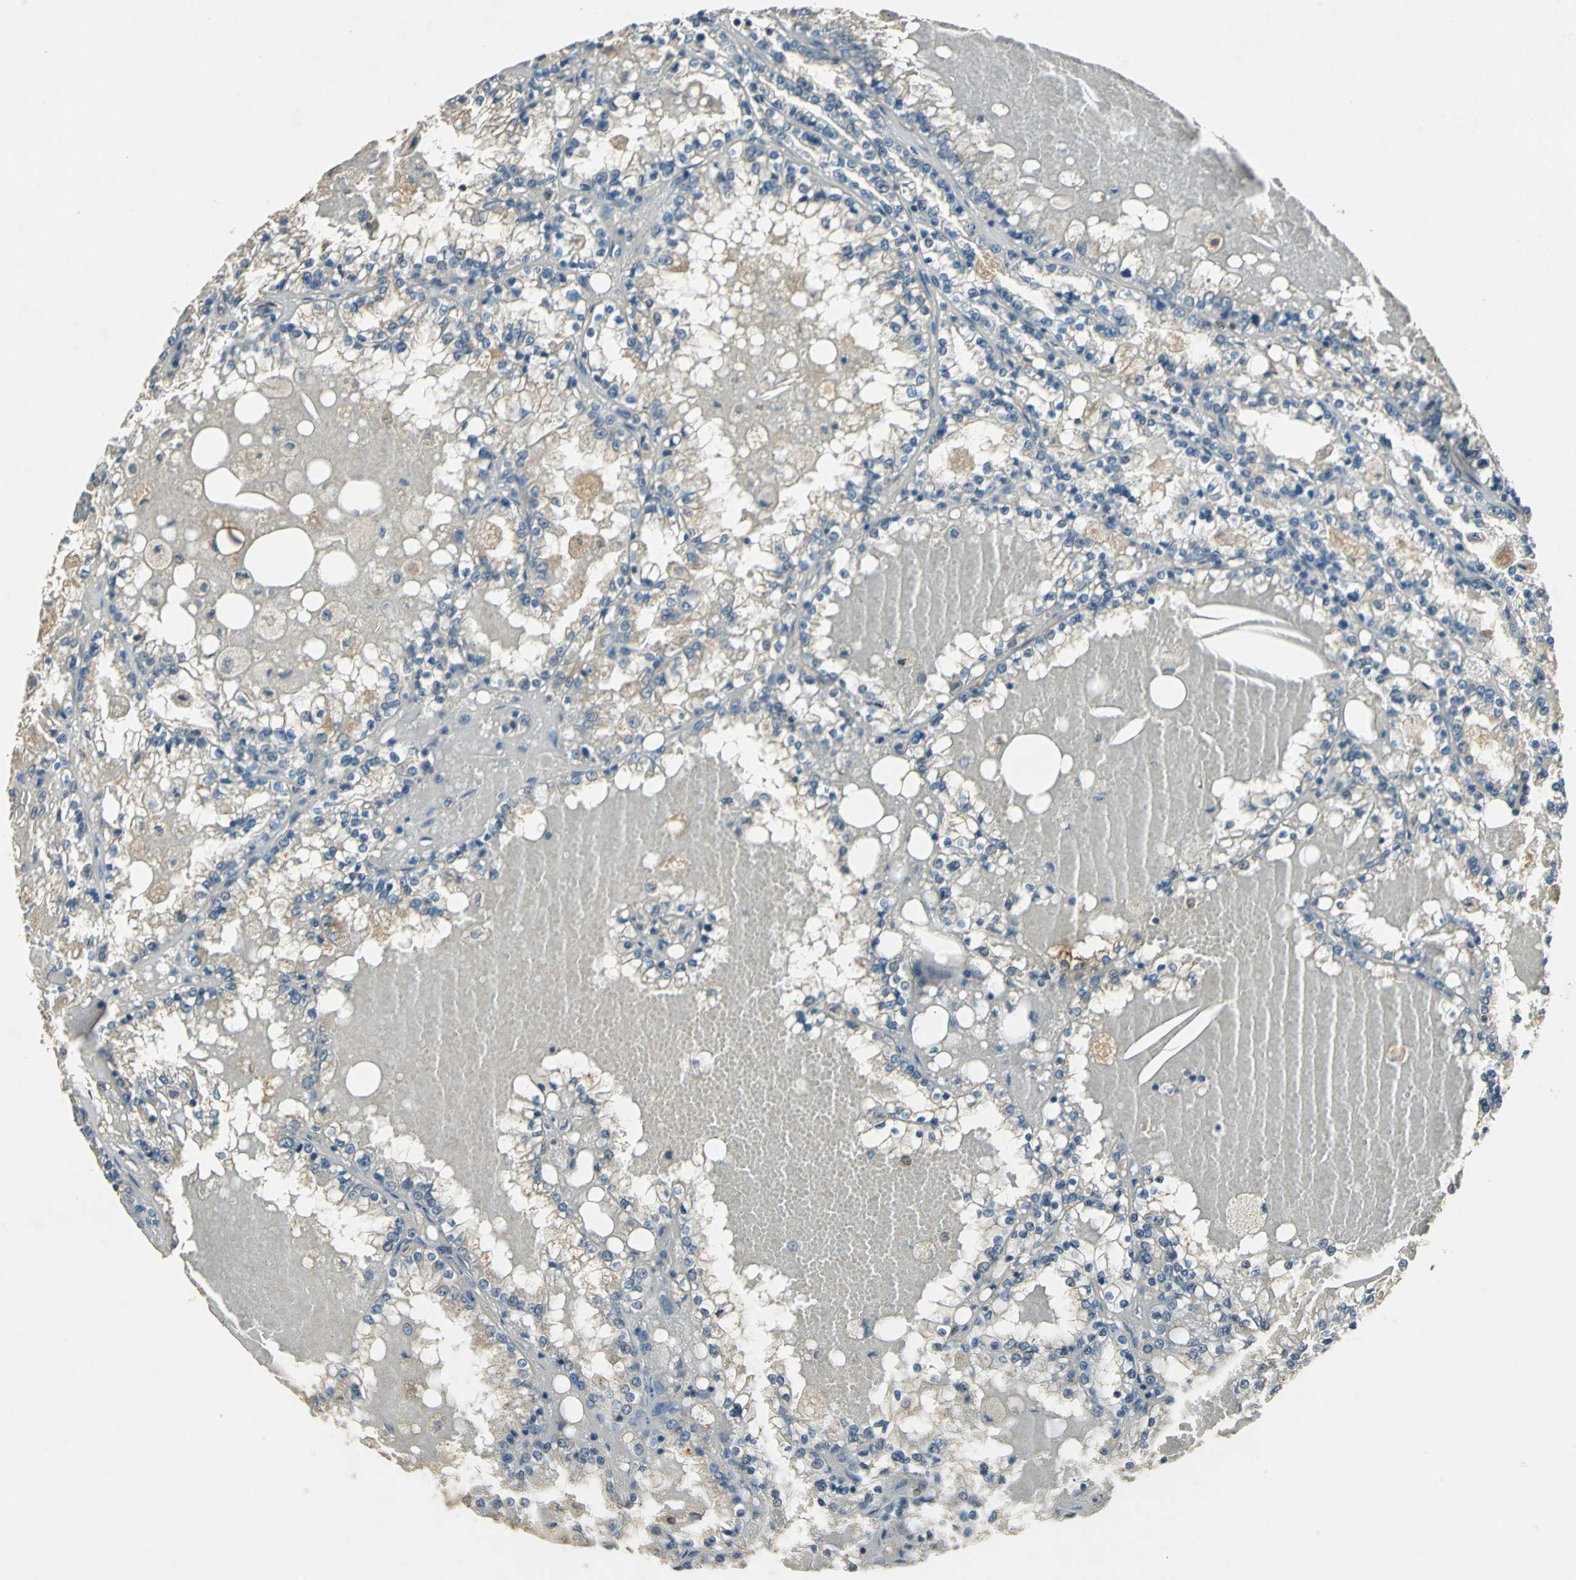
{"staining": {"intensity": "negative", "quantity": "none", "location": "none"}, "tissue": "renal cancer", "cell_type": "Tumor cells", "image_type": "cancer", "snomed": [{"axis": "morphology", "description": "Adenocarcinoma, NOS"}, {"axis": "topography", "description": "Kidney"}], "caption": "Tumor cells show no significant positivity in renal cancer.", "gene": "AHSA1", "patient": {"sex": "female", "age": 56}}